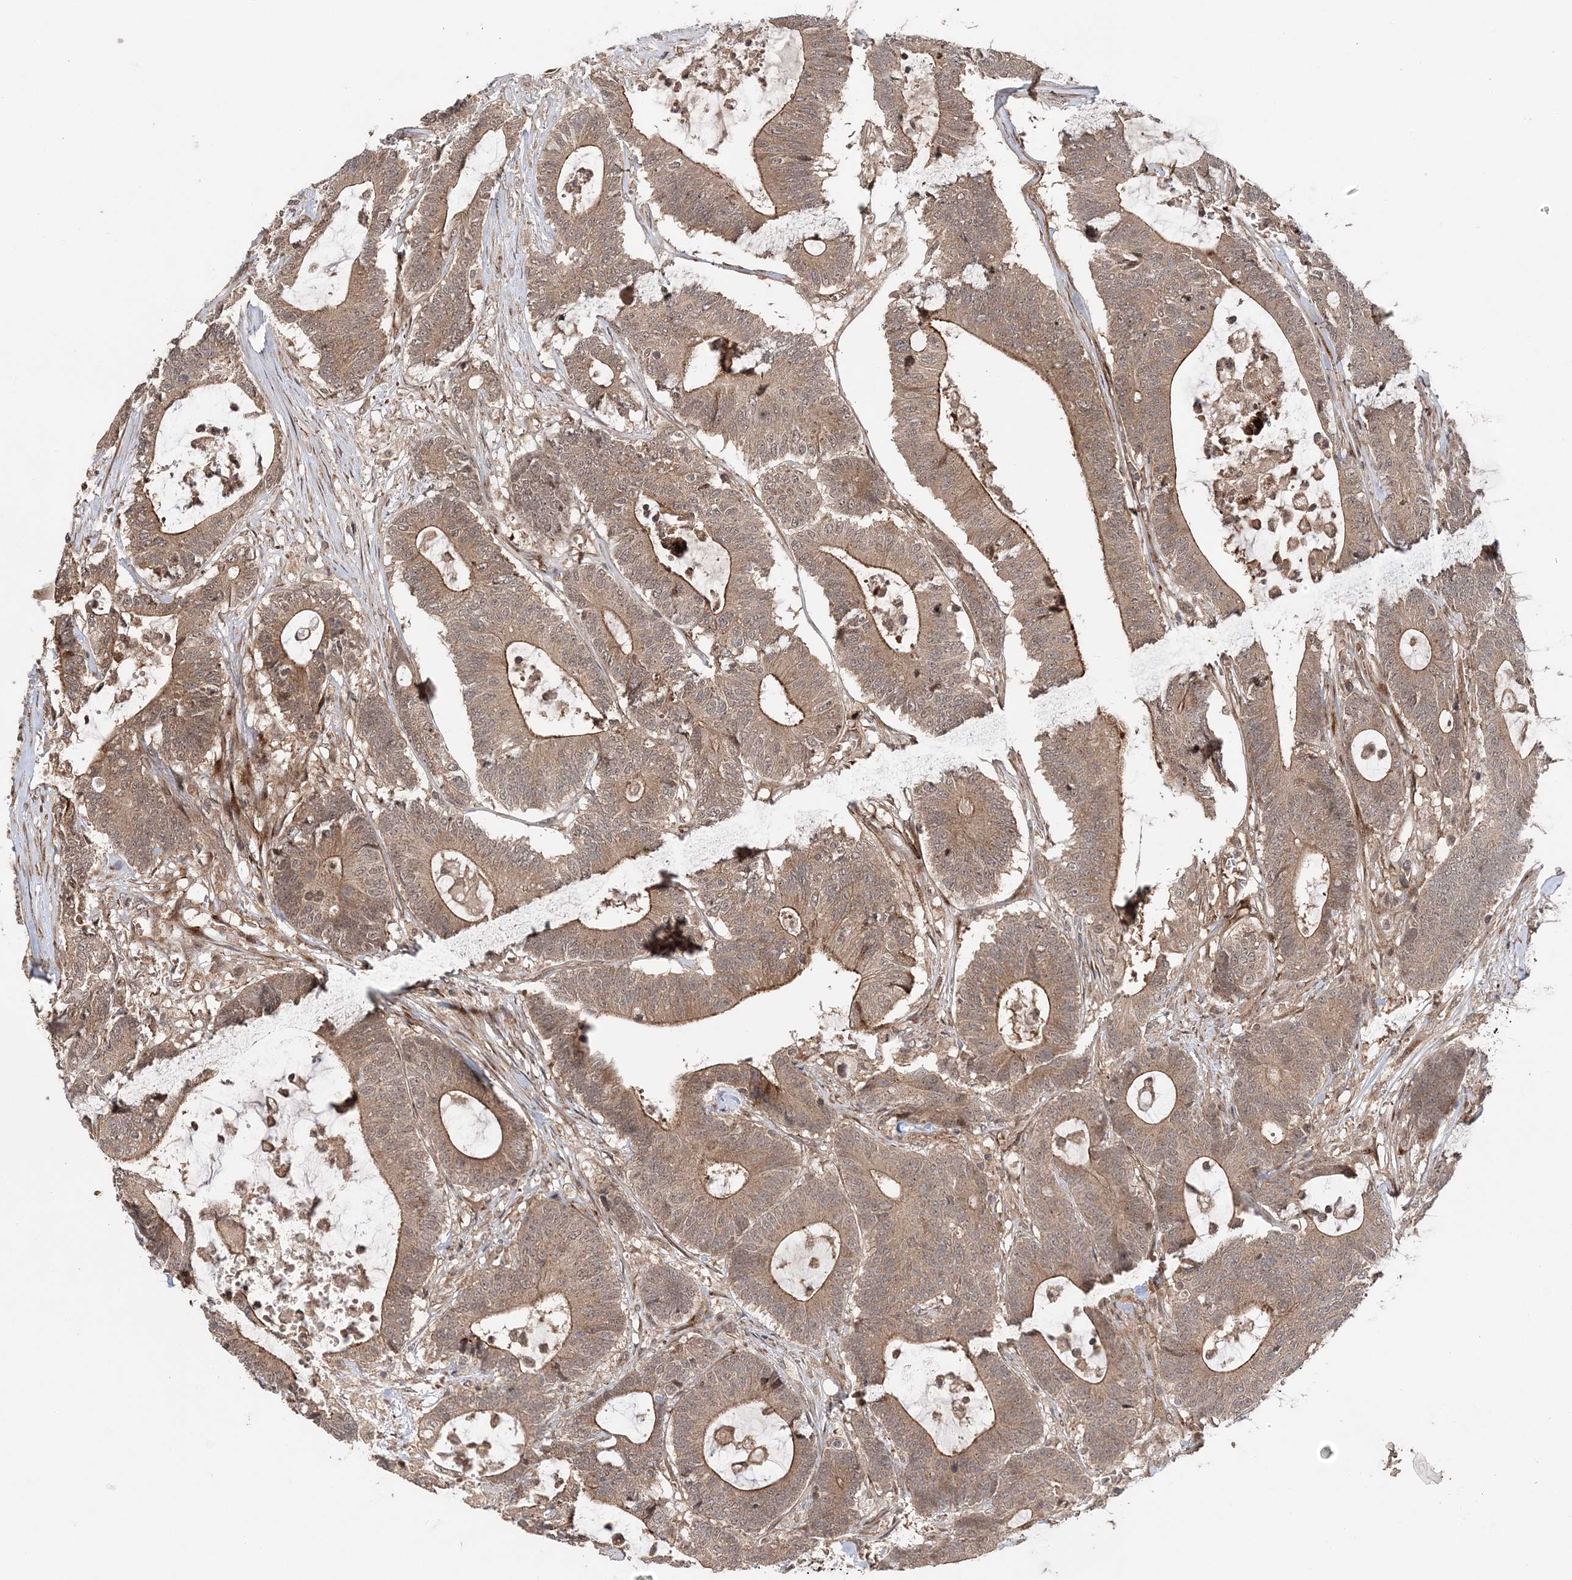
{"staining": {"intensity": "moderate", "quantity": ">75%", "location": "cytoplasmic/membranous"}, "tissue": "colorectal cancer", "cell_type": "Tumor cells", "image_type": "cancer", "snomed": [{"axis": "morphology", "description": "Adenocarcinoma, NOS"}, {"axis": "topography", "description": "Colon"}], "caption": "Immunohistochemical staining of adenocarcinoma (colorectal) shows medium levels of moderate cytoplasmic/membranous staining in about >75% of tumor cells. (brown staining indicates protein expression, while blue staining denotes nuclei).", "gene": "UBTD2", "patient": {"sex": "female", "age": 84}}